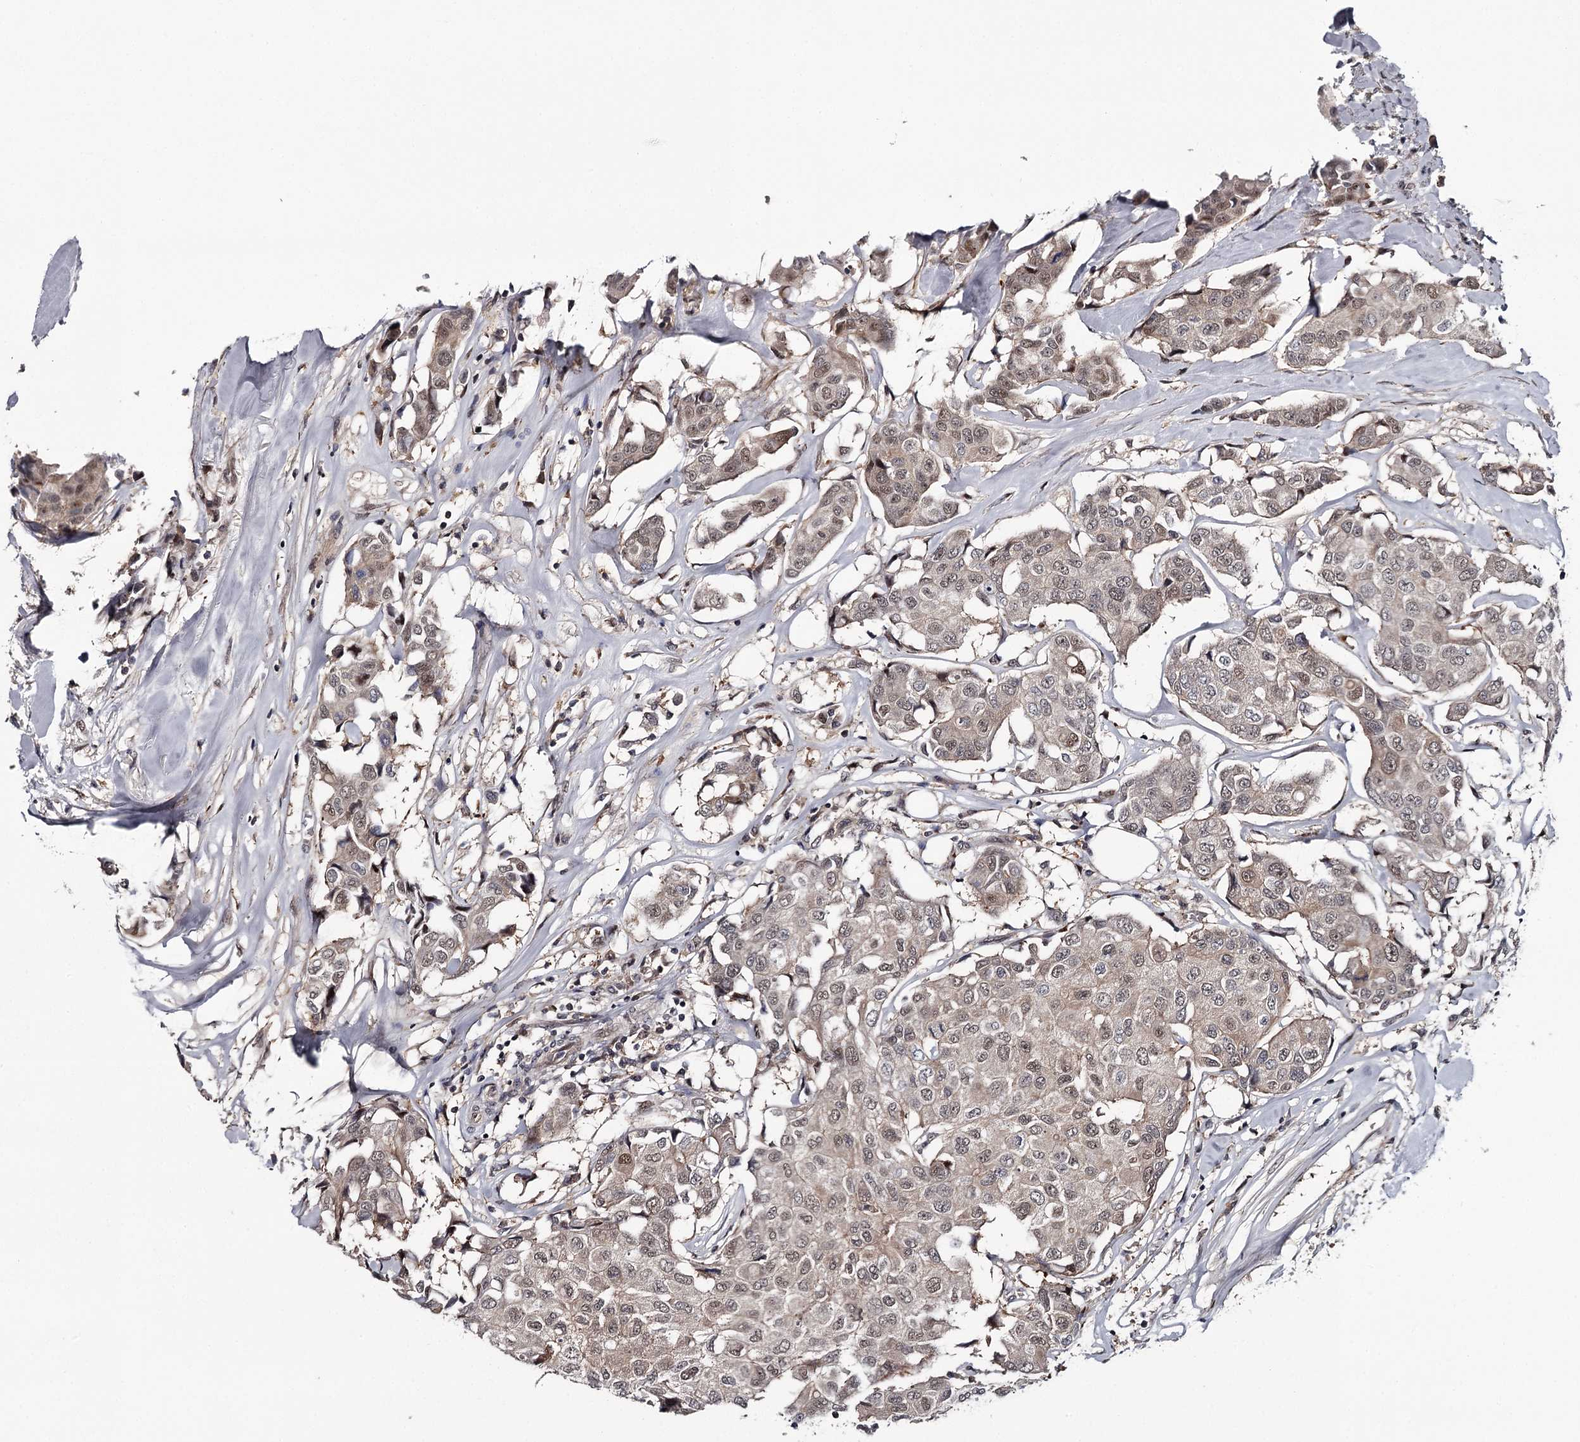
{"staining": {"intensity": "weak", "quantity": "<25%", "location": "cytoplasmic/membranous,nuclear"}, "tissue": "breast cancer", "cell_type": "Tumor cells", "image_type": "cancer", "snomed": [{"axis": "morphology", "description": "Duct carcinoma"}, {"axis": "topography", "description": "Breast"}], "caption": "Tumor cells show no significant positivity in breast cancer. (Stains: DAB (3,3'-diaminobenzidine) IHC with hematoxylin counter stain, Microscopy: brightfield microscopy at high magnification).", "gene": "GTSF1", "patient": {"sex": "female", "age": 80}}